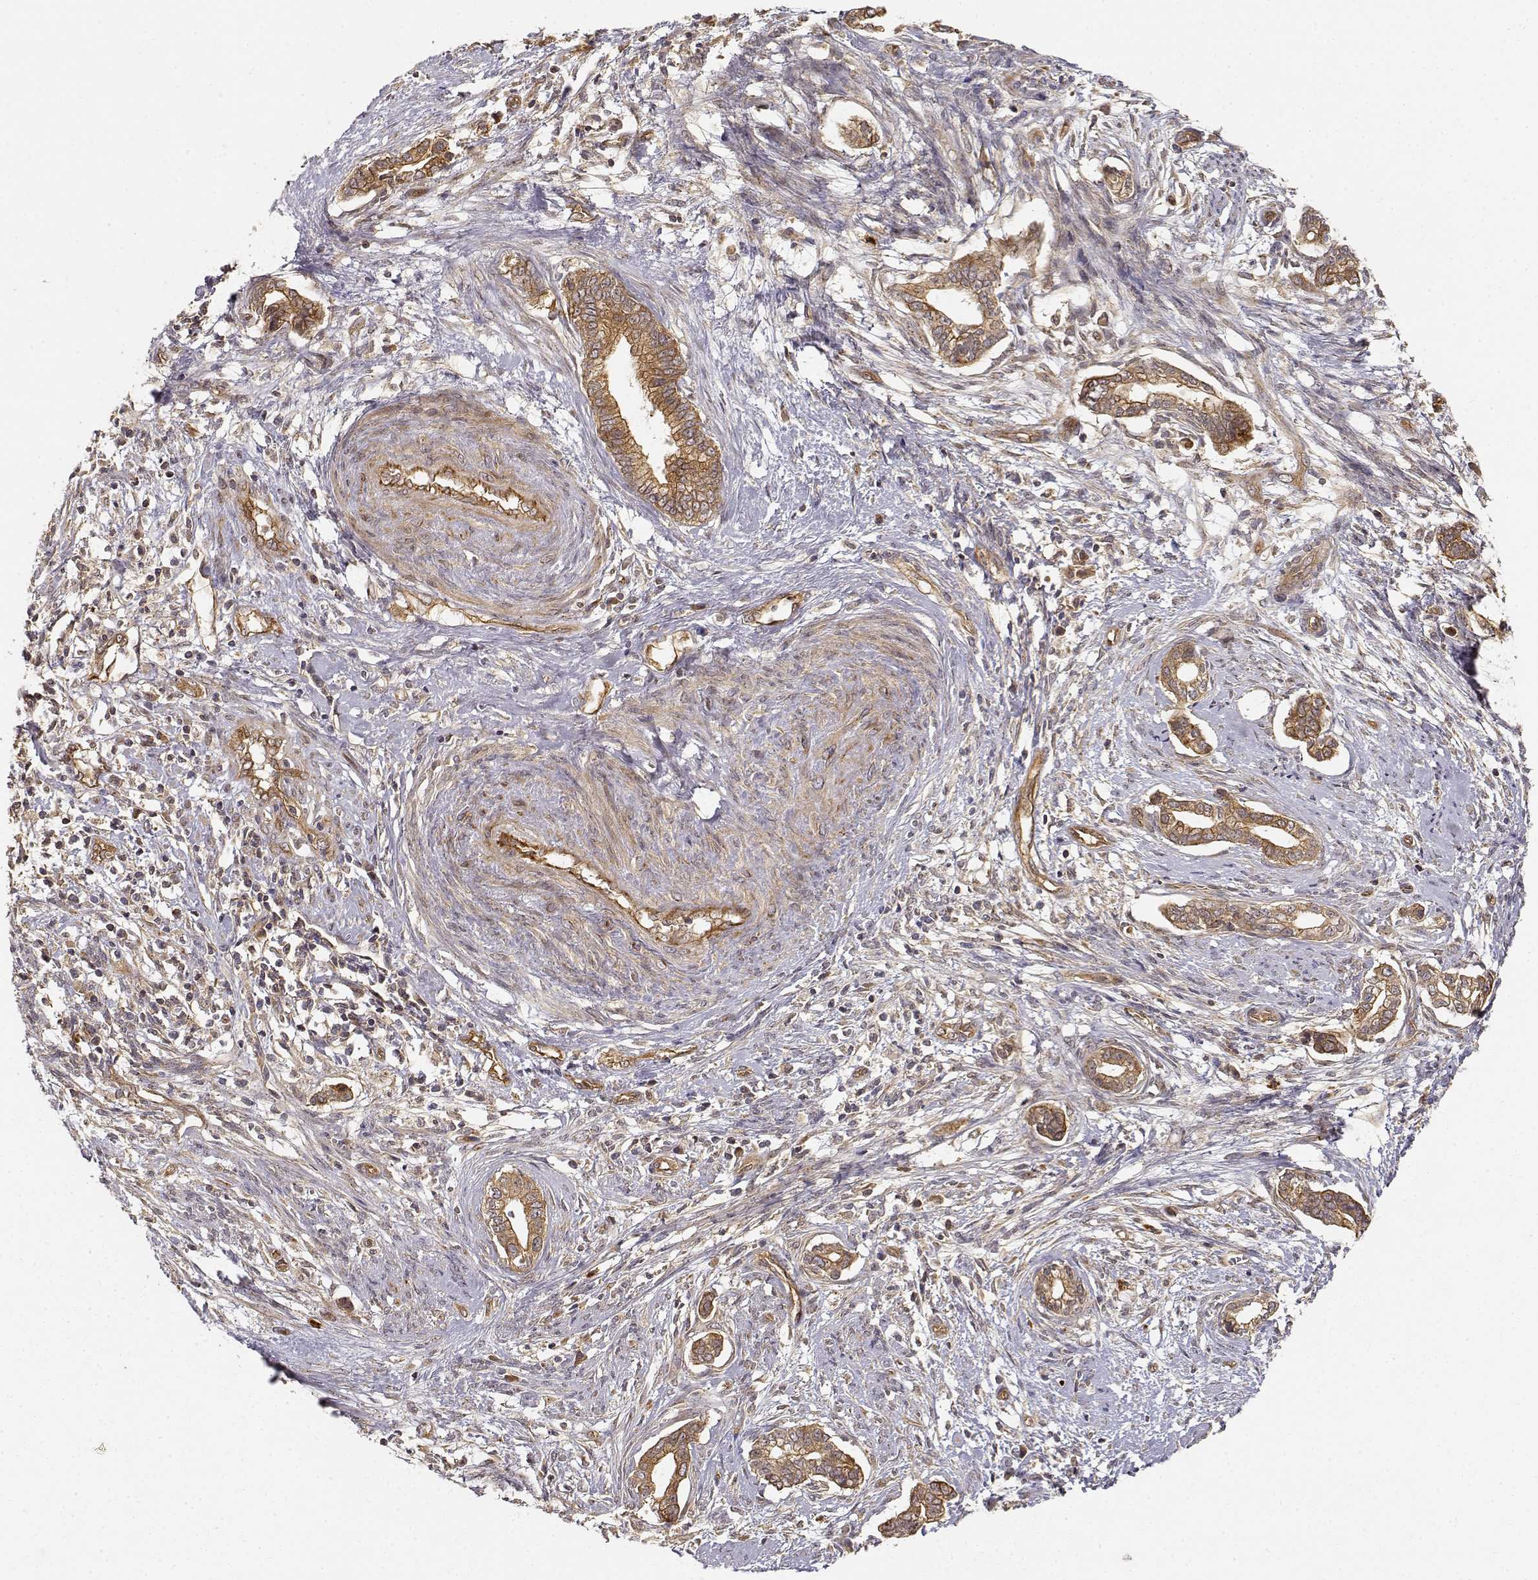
{"staining": {"intensity": "moderate", "quantity": ">75%", "location": "cytoplasmic/membranous"}, "tissue": "cervical cancer", "cell_type": "Tumor cells", "image_type": "cancer", "snomed": [{"axis": "morphology", "description": "Adenocarcinoma, NOS"}, {"axis": "topography", "description": "Cervix"}], "caption": "Protein expression by IHC exhibits moderate cytoplasmic/membranous positivity in about >75% of tumor cells in cervical adenocarcinoma.", "gene": "CDK5RAP2", "patient": {"sex": "female", "age": 62}}